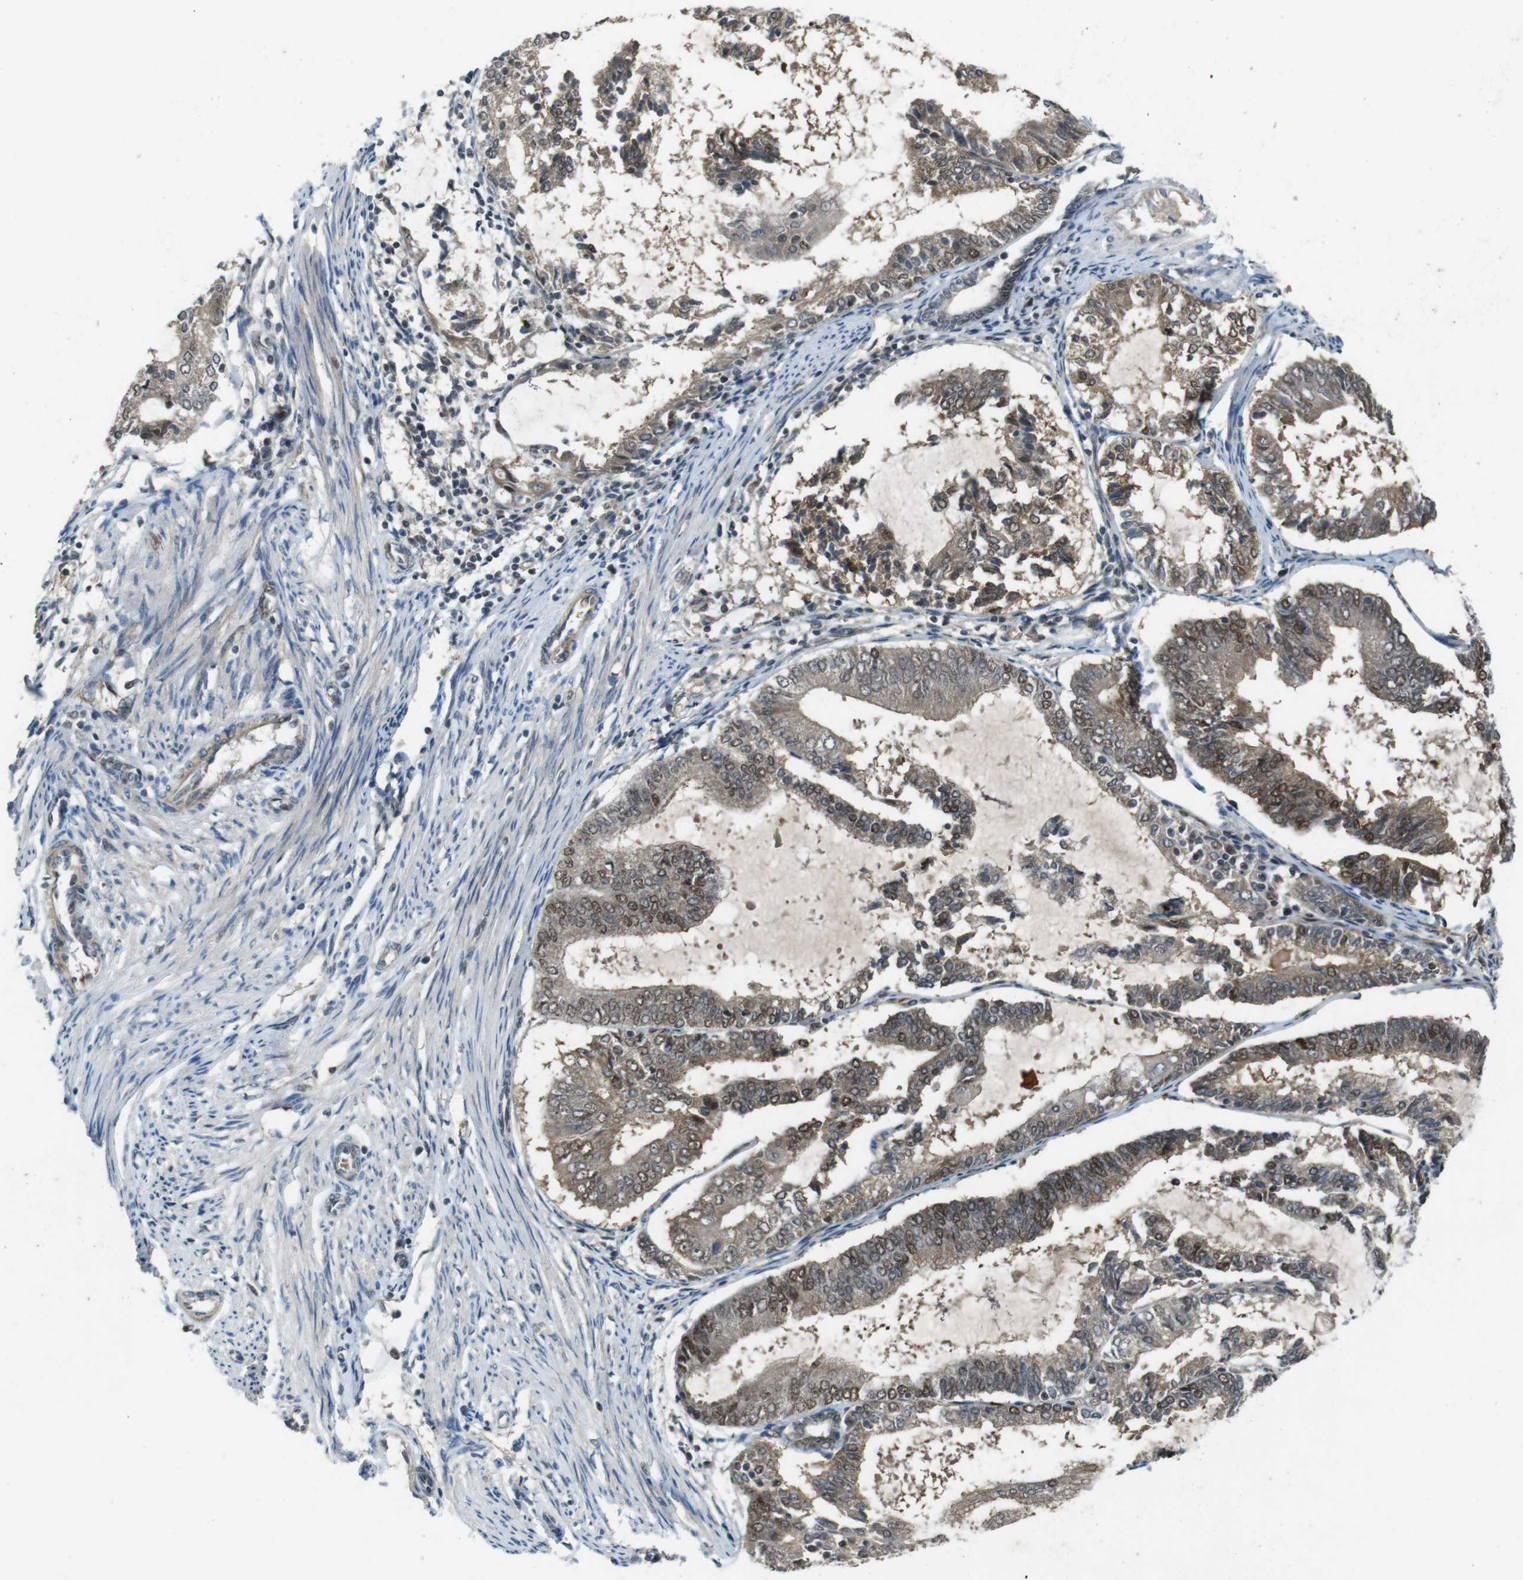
{"staining": {"intensity": "moderate", "quantity": ">75%", "location": "cytoplasmic/membranous,nuclear"}, "tissue": "endometrial cancer", "cell_type": "Tumor cells", "image_type": "cancer", "snomed": [{"axis": "morphology", "description": "Adenocarcinoma, NOS"}, {"axis": "topography", "description": "Endometrium"}], "caption": "About >75% of tumor cells in endometrial cancer (adenocarcinoma) display moderate cytoplasmic/membranous and nuclear protein positivity as visualized by brown immunohistochemical staining.", "gene": "MAPKAPK5", "patient": {"sex": "female", "age": 81}}